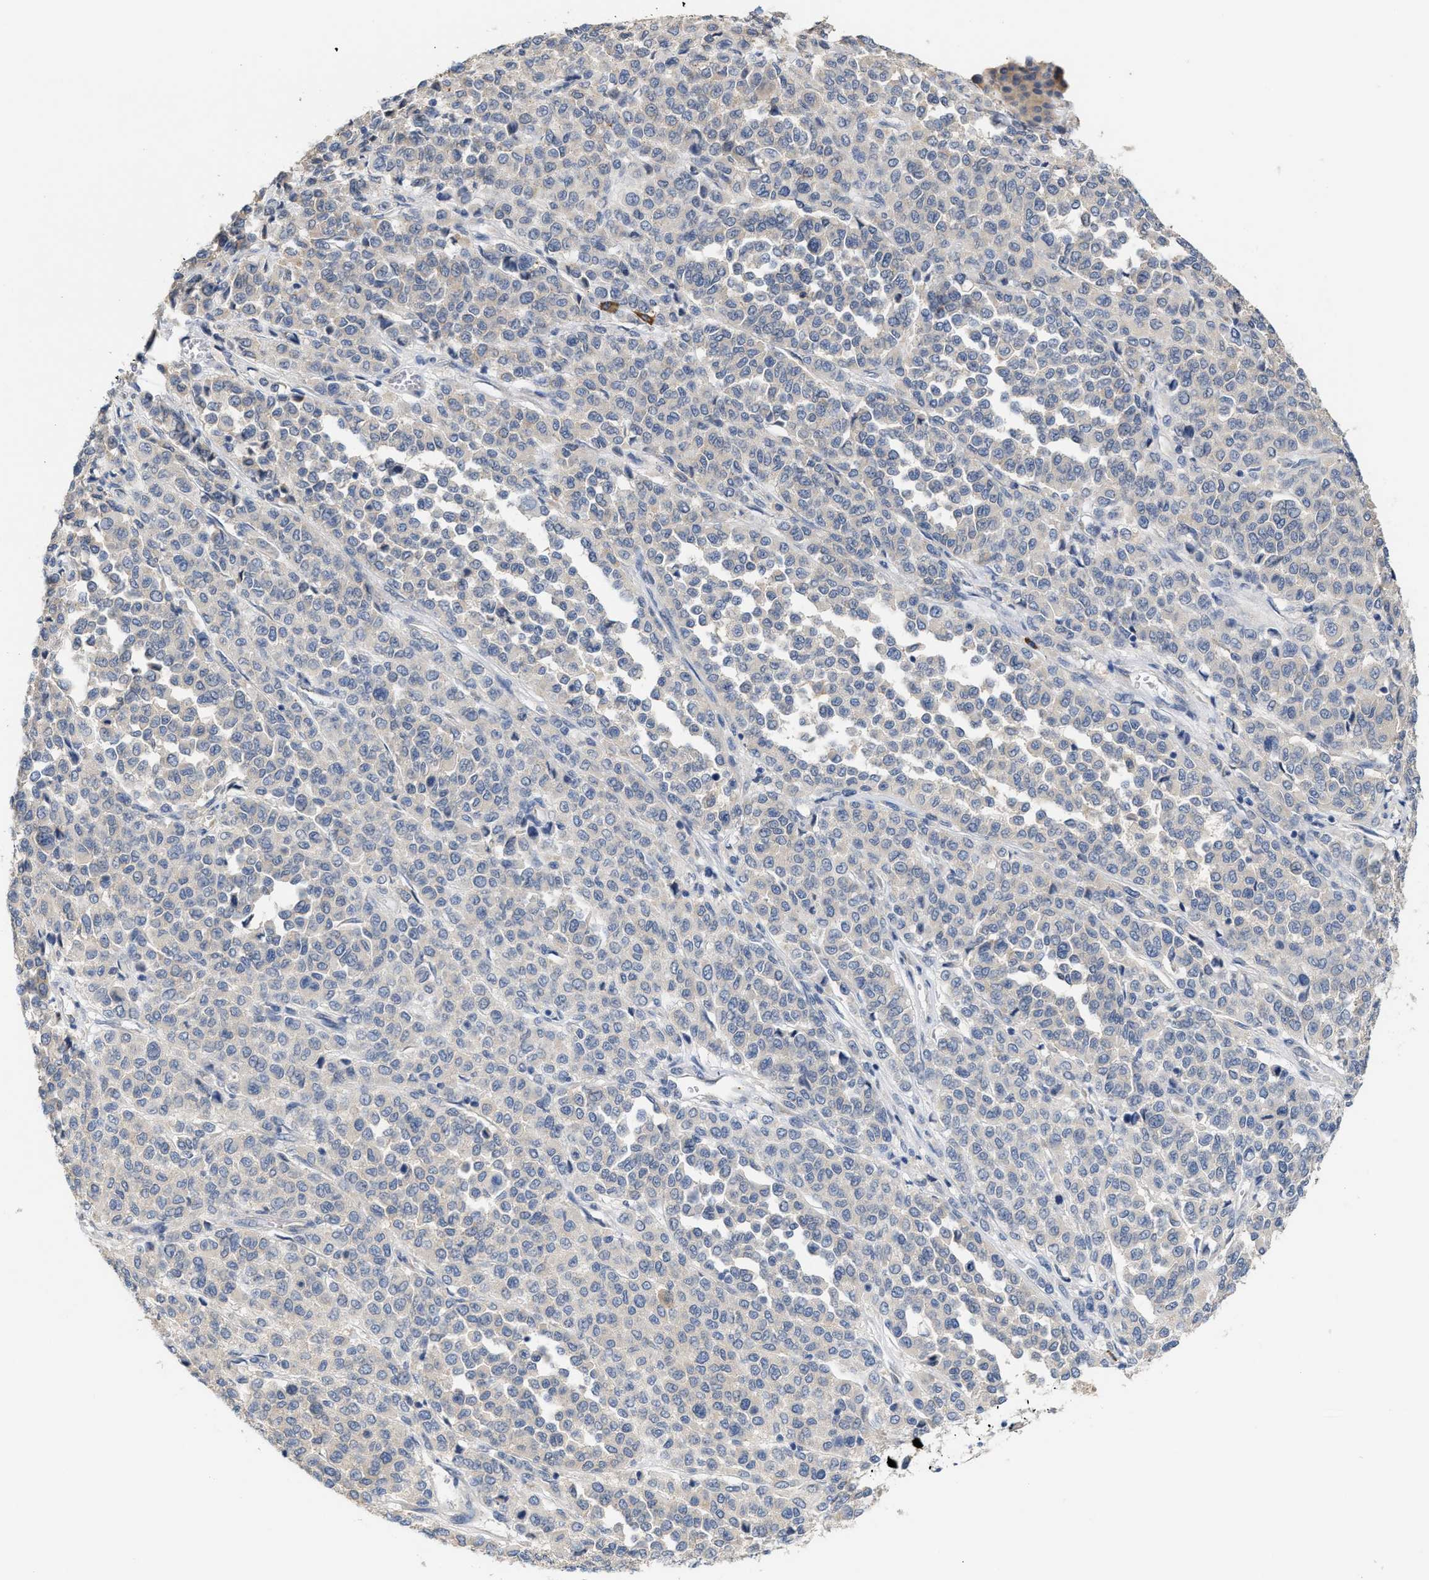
{"staining": {"intensity": "negative", "quantity": "none", "location": "none"}, "tissue": "melanoma", "cell_type": "Tumor cells", "image_type": "cancer", "snomed": [{"axis": "morphology", "description": "Malignant melanoma, Metastatic site"}, {"axis": "topography", "description": "Pancreas"}], "caption": "Immunohistochemistry histopathology image of melanoma stained for a protein (brown), which exhibits no positivity in tumor cells.", "gene": "RYR2", "patient": {"sex": "female", "age": 30}}